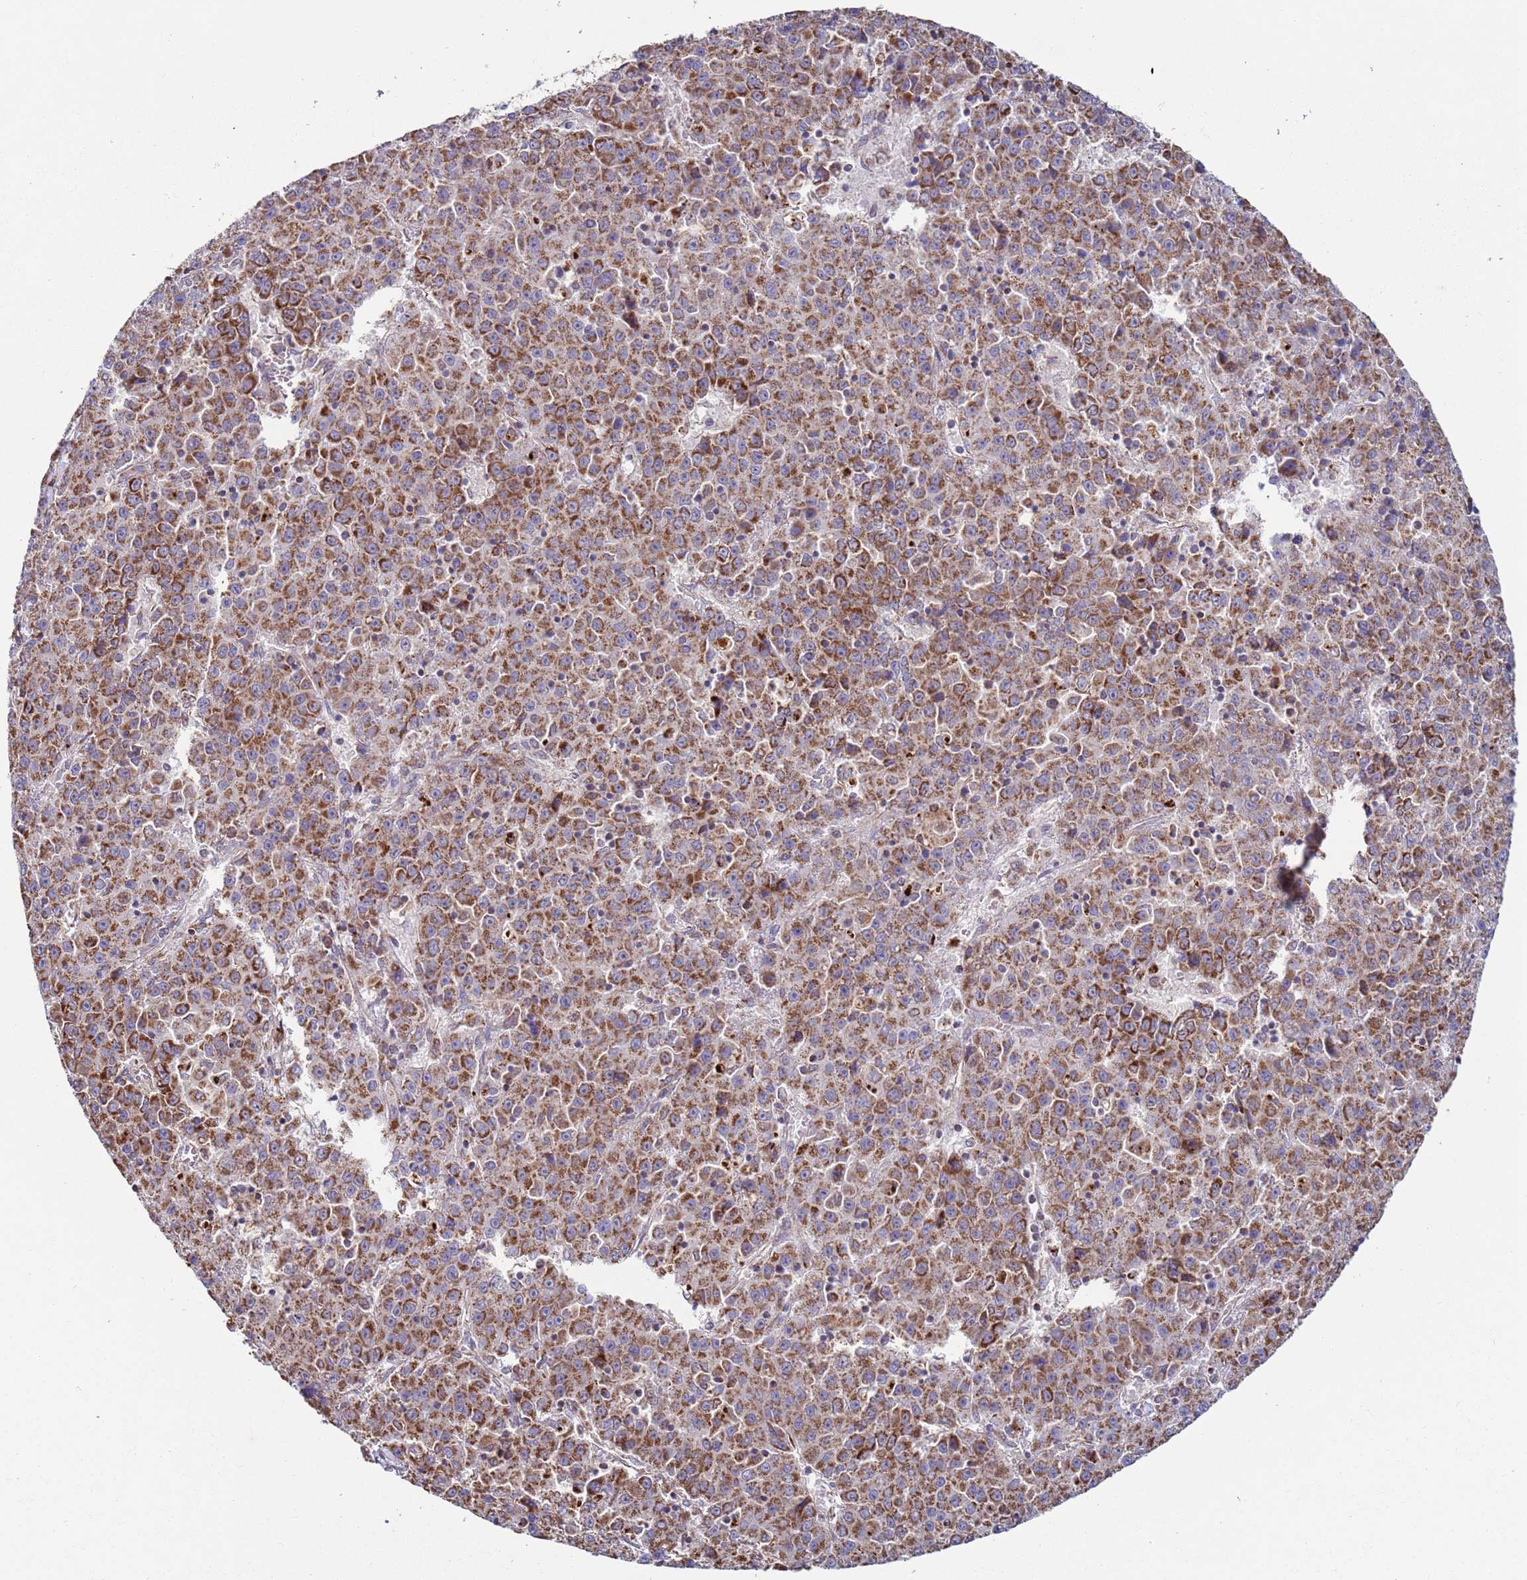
{"staining": {"intensity": "moderate", "quantity": ">75%", "location": "cytoplasmic/membranous"}, "tissue": "liver cancer", "cell_type": "Tumor cells", "image_type": "cancer", "snomed": [{"axis": "morphology", "description": "Carcinoma, Hepatocellular, NOS"}, {"axis": "topography", "description": "Liver"}], "caption": "About >75% of tumor cells in human liver hepatocellular carcinoma demonstrate moderate cytoplasmic/membranous protein staining as visualized by brown immunohistochemical staining.", "gene": "FBXO33", "patient": {"sex": "female", "age": 53}}